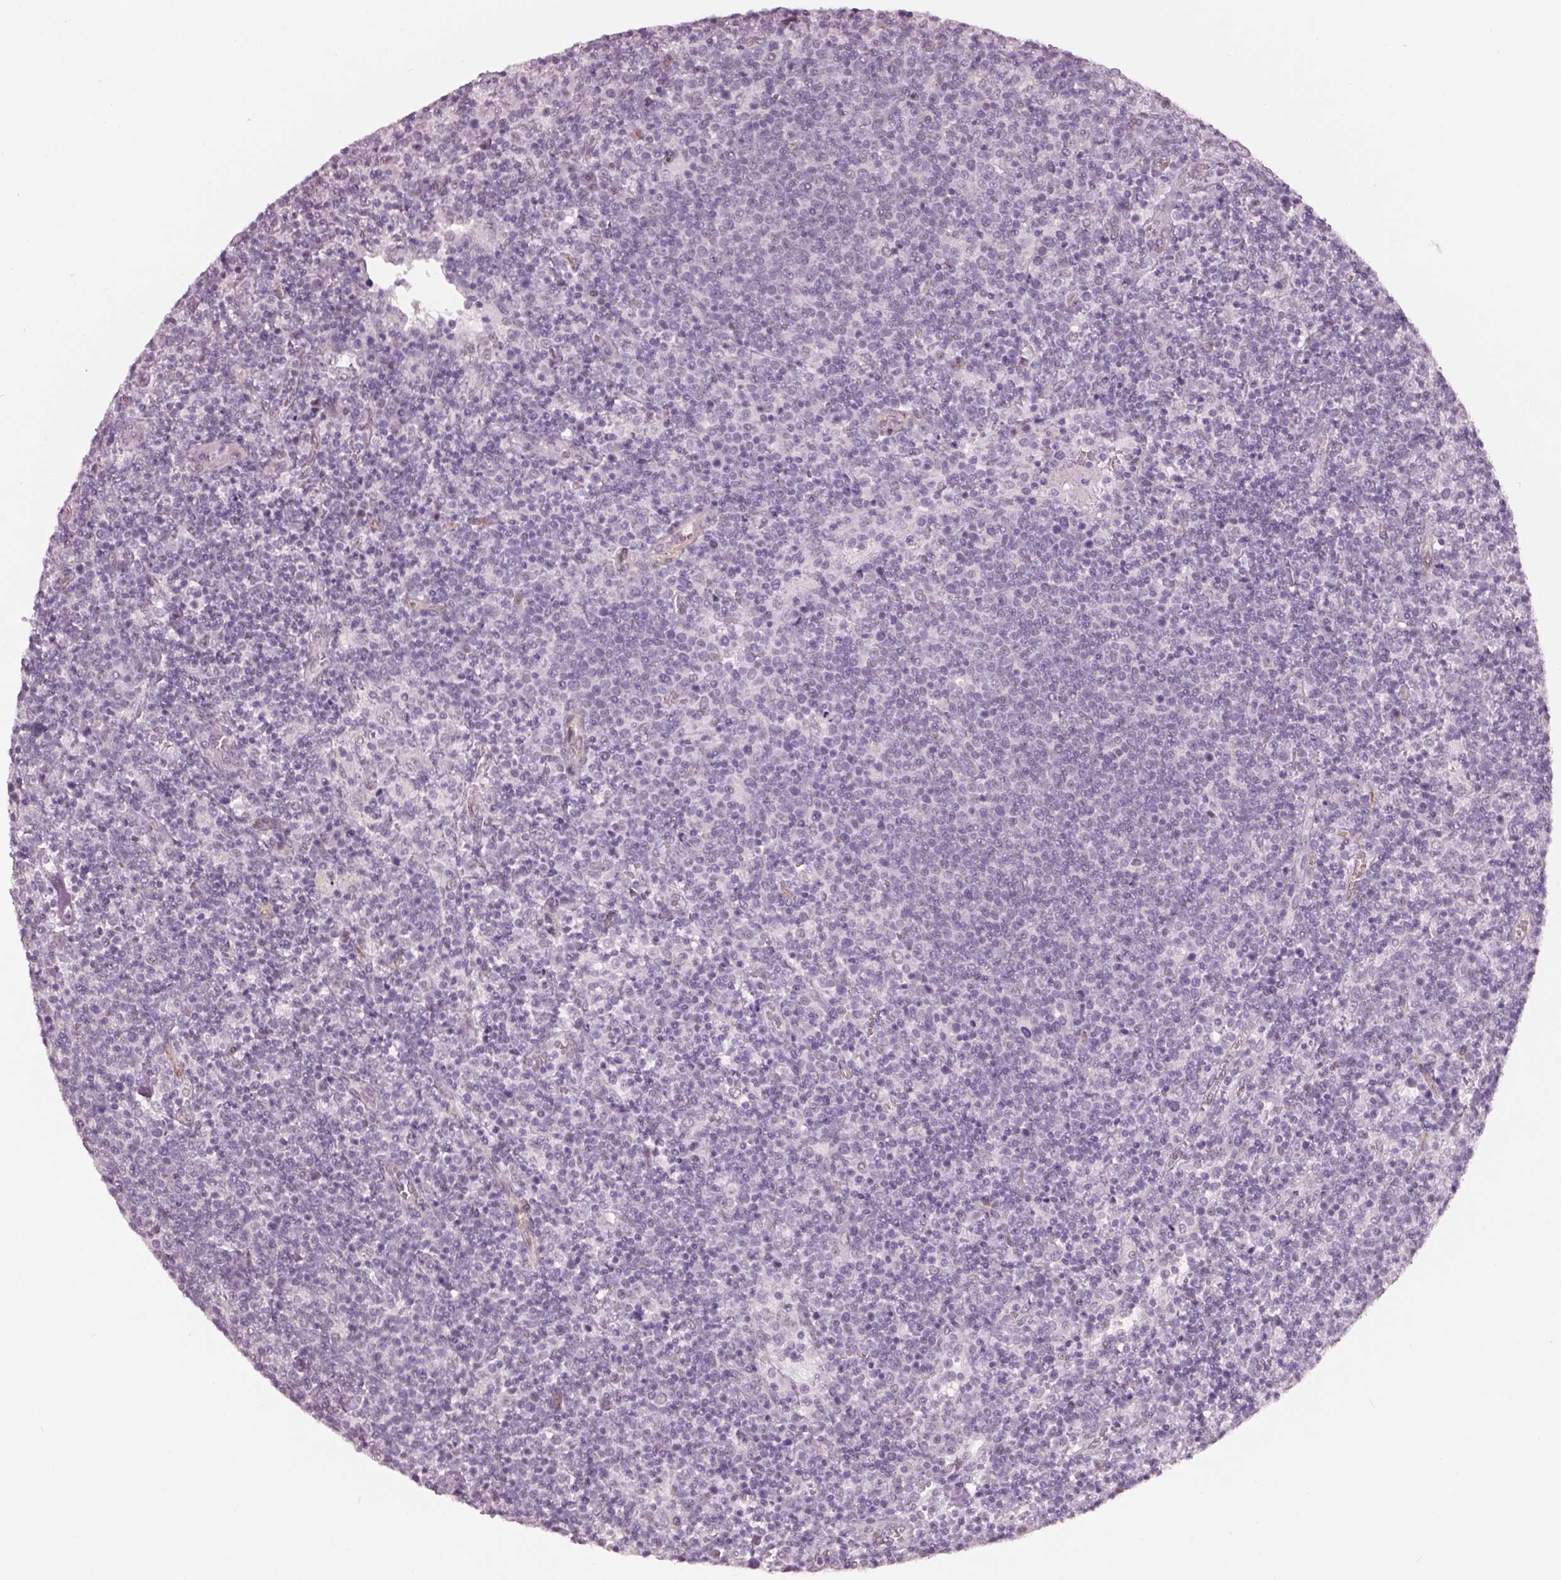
{"staining": {"intensity": "negative", "quantity": "none", "location": "none"}, "tissue": "lymphoma", "cell_type": "Tumor cells", "image_type": "cancer", "snomed": [{"axis": "morphology", "description": "Malignant lymphoma, non-Hodgkin's type, High grade"}, {"axis": "topography", "description": "Lymph node"}], "caption": "A high-resolution histopathology image shows immunohistochemistry staining of high-grade malignant lymphoma, non-Hodgkin's type, which shows no significant staining in tumor cells.", "gene": "NAT8", "patient": {"sex": "male", "age": 61}}